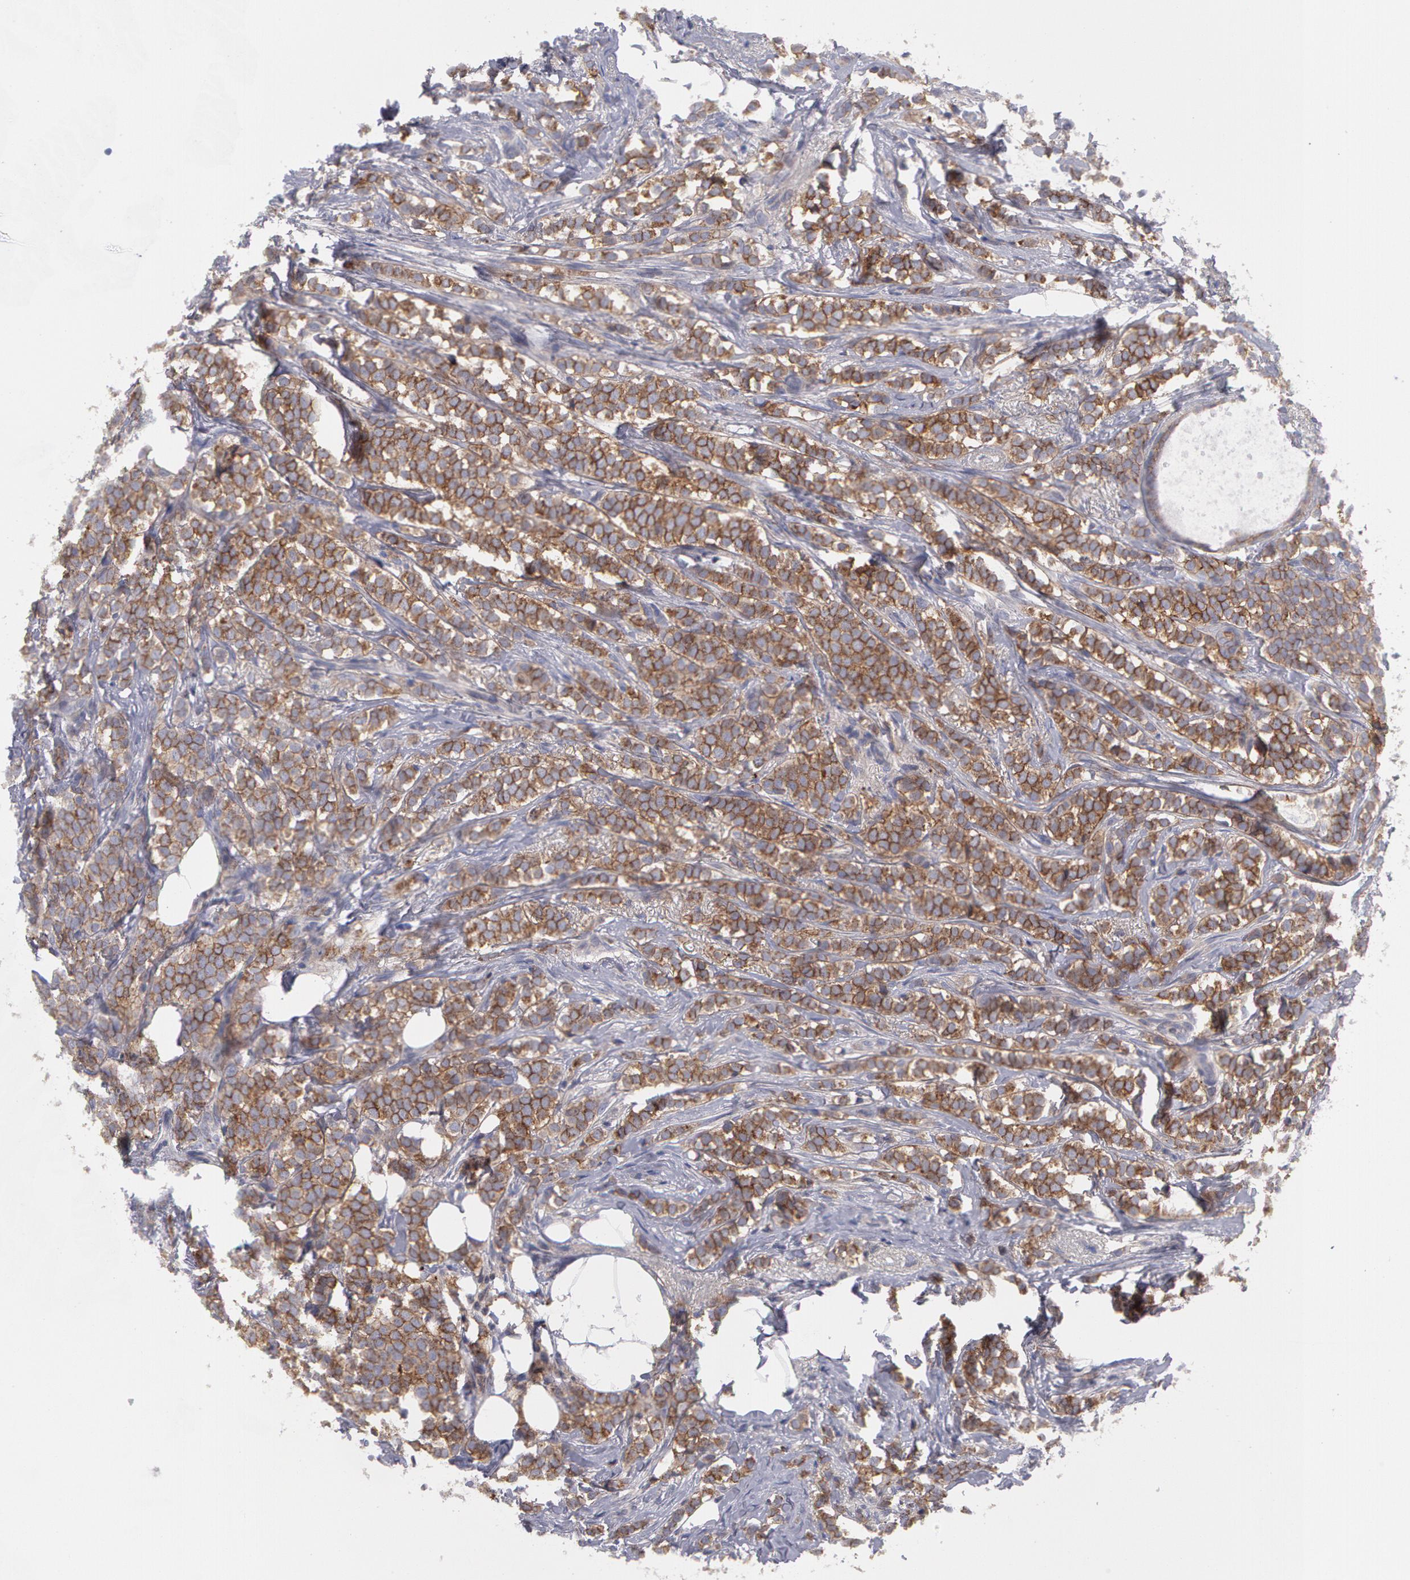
{"staining": {"intensity": "moderate", "quantity": ">75%", "location": "cytoplasmic/membranous"}, "tissue": "breast cancer", "cell_type": "Tumor cells", "image_type": "cancer", "snomed": [{"axis": "morphology", "description": "Lobular carcinoma"}, {"axis": "topography", "description": "Breast"}], "caption": "A micrograph showing moderate cytoplasmic/membranous positivity in approximately >75% of tumor cells in breast cancer, as visualized by brown immunohistochemical staining.", "gene": "ERBB2", "patient": {"sex": "female", "age": 56}}